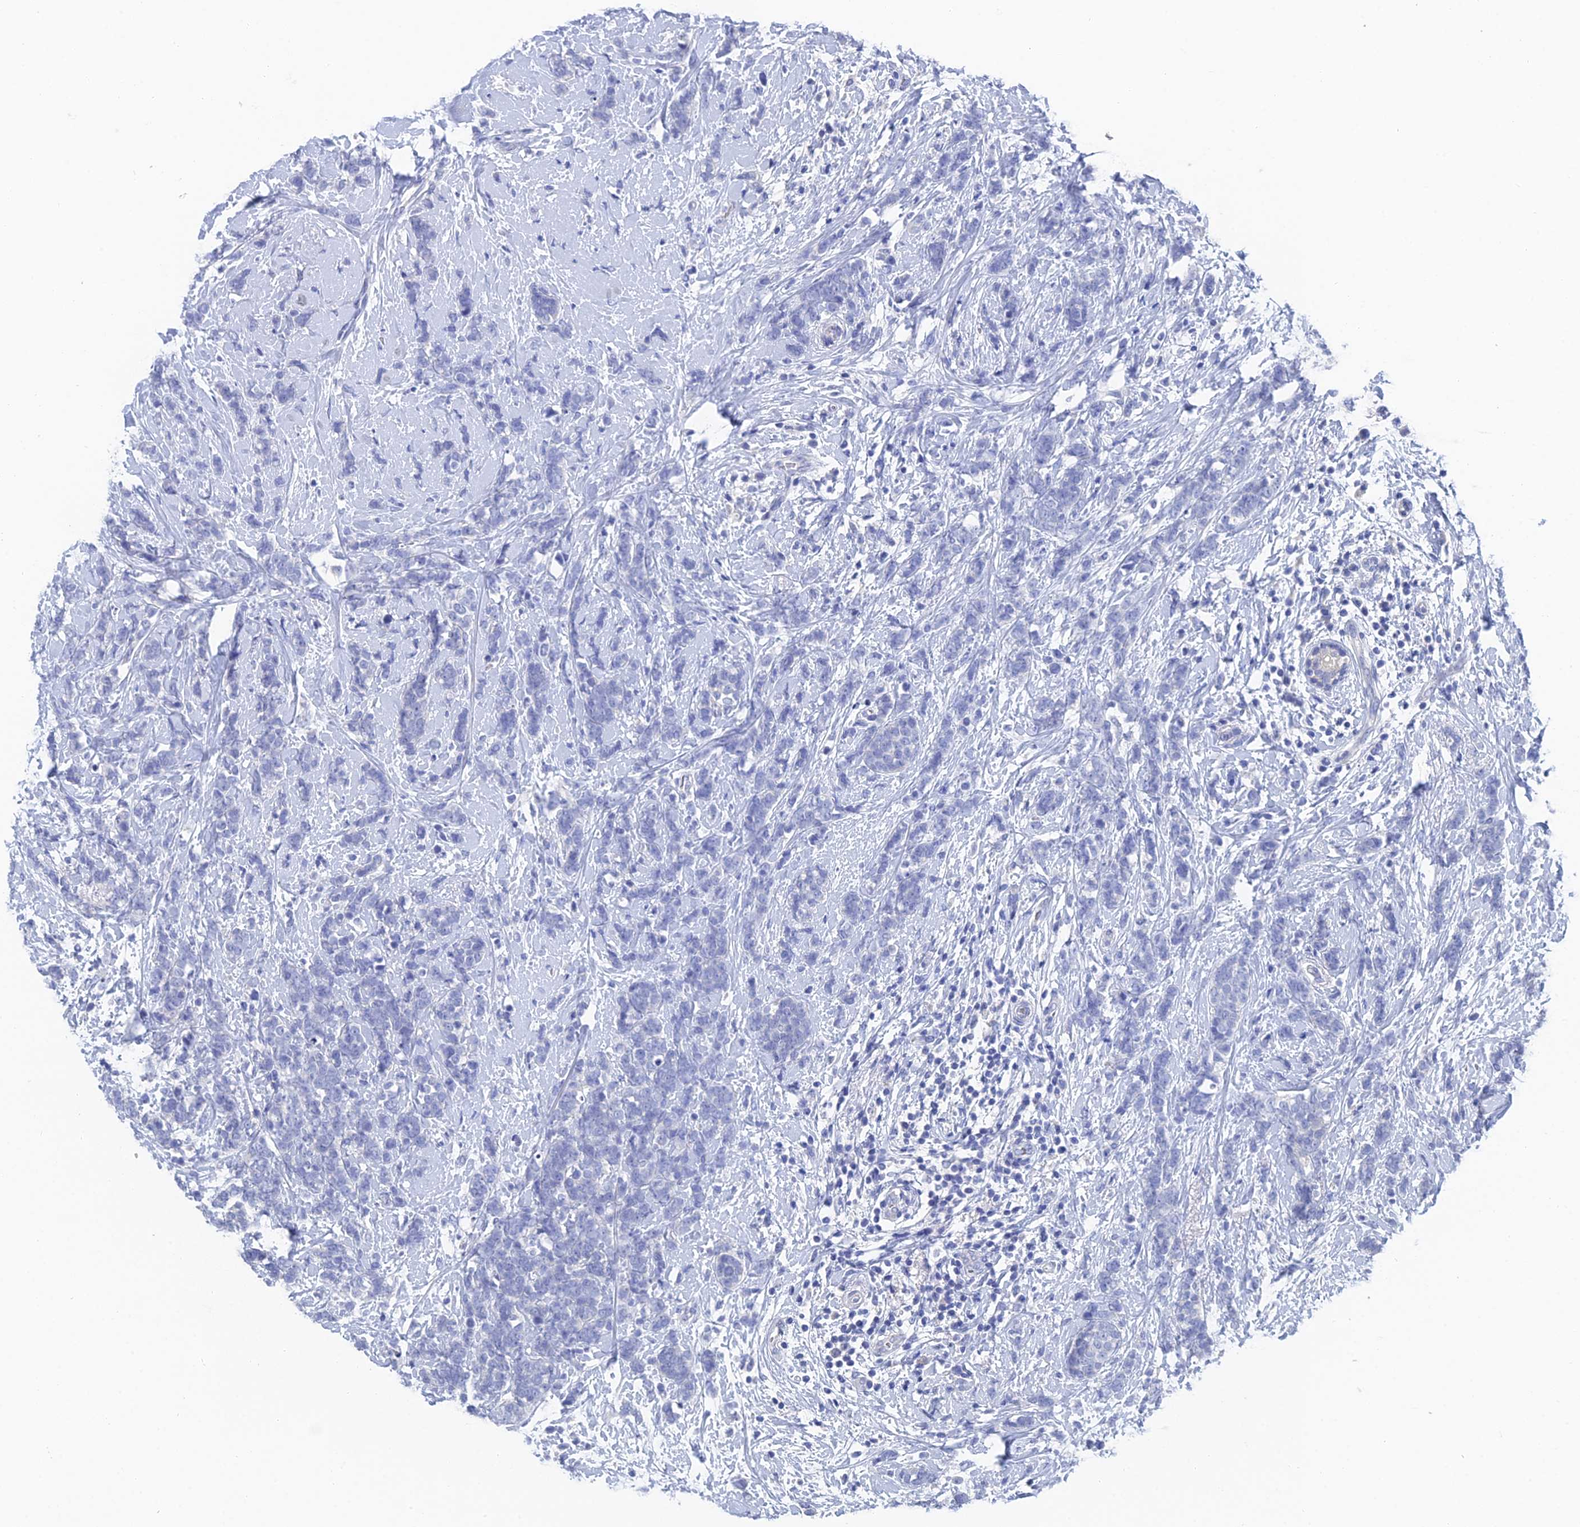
{"staining": {"intensity": "negative", "quantity": "none", "location": "none"}, "tissue": "breast cancer", "cell_type": "Tumor cells", "image_type": "cancer", "snomed": [{"axis": "morphology", "description": "Lobular carcinoma"}, {"axis": "topography", "description": "Breast"}], "caption": "Tumor cells show no significant protein expression in breast cancer. Nuclei are stained in blue.", "gene": "GFAP", "patient": {"sex": "female", "age": 58}}